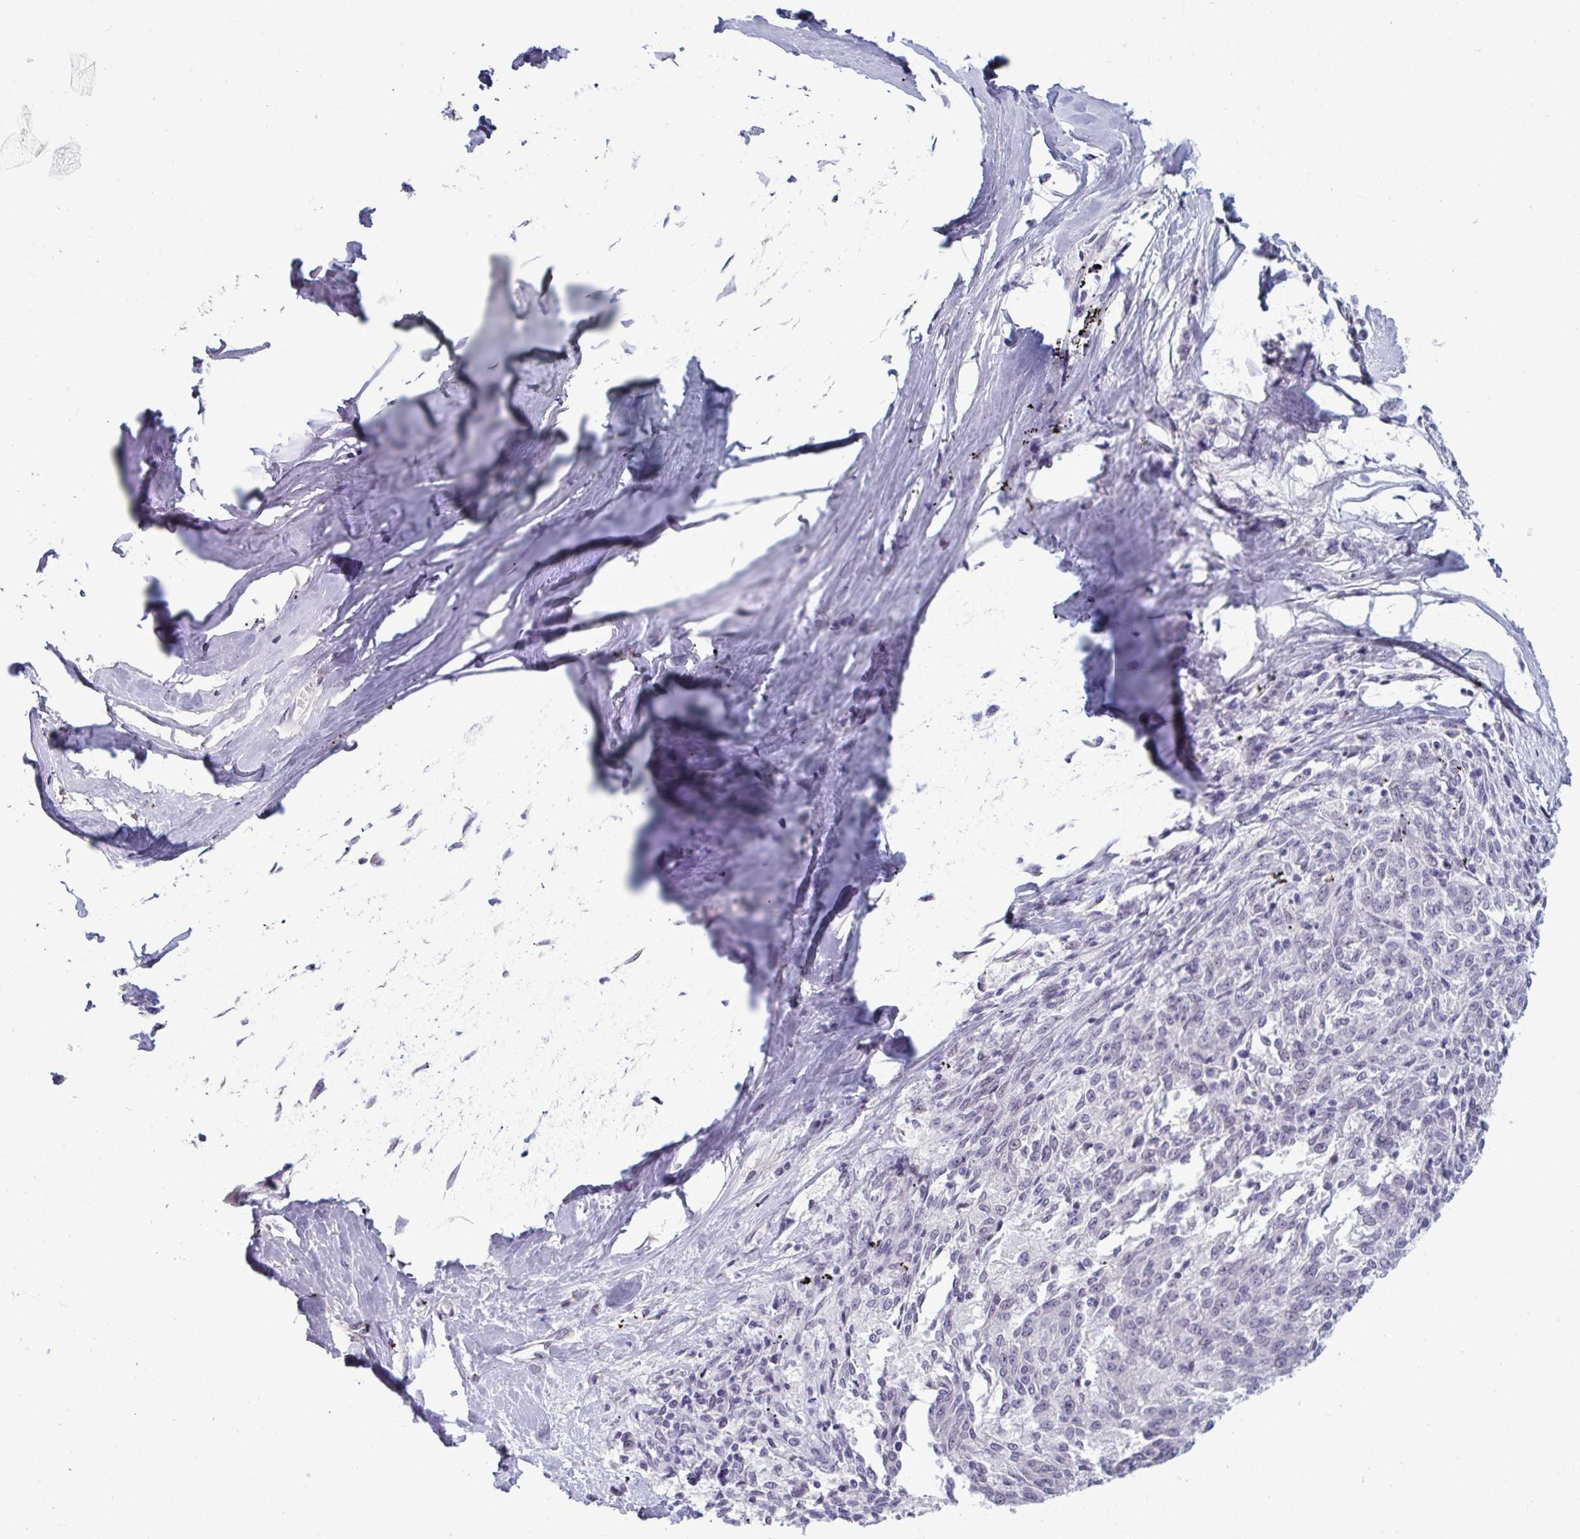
{"staining": {"intensity": "negative", "quantity": "none", "location": "none"}, "tissue": "melanoma", "cell_type": "Tumor cells", "image_type": "cancer", "snomed": [{"axis": "morphology", "description": "Malignant melanoma, NOS"}, {"axis": "topography", "description": "Skin"}], "caption": "Tumor cells are negative for protein expression in human melanoma.", "gene": "TCEAL8", "patient": {"sex": "female", "age": 72}}